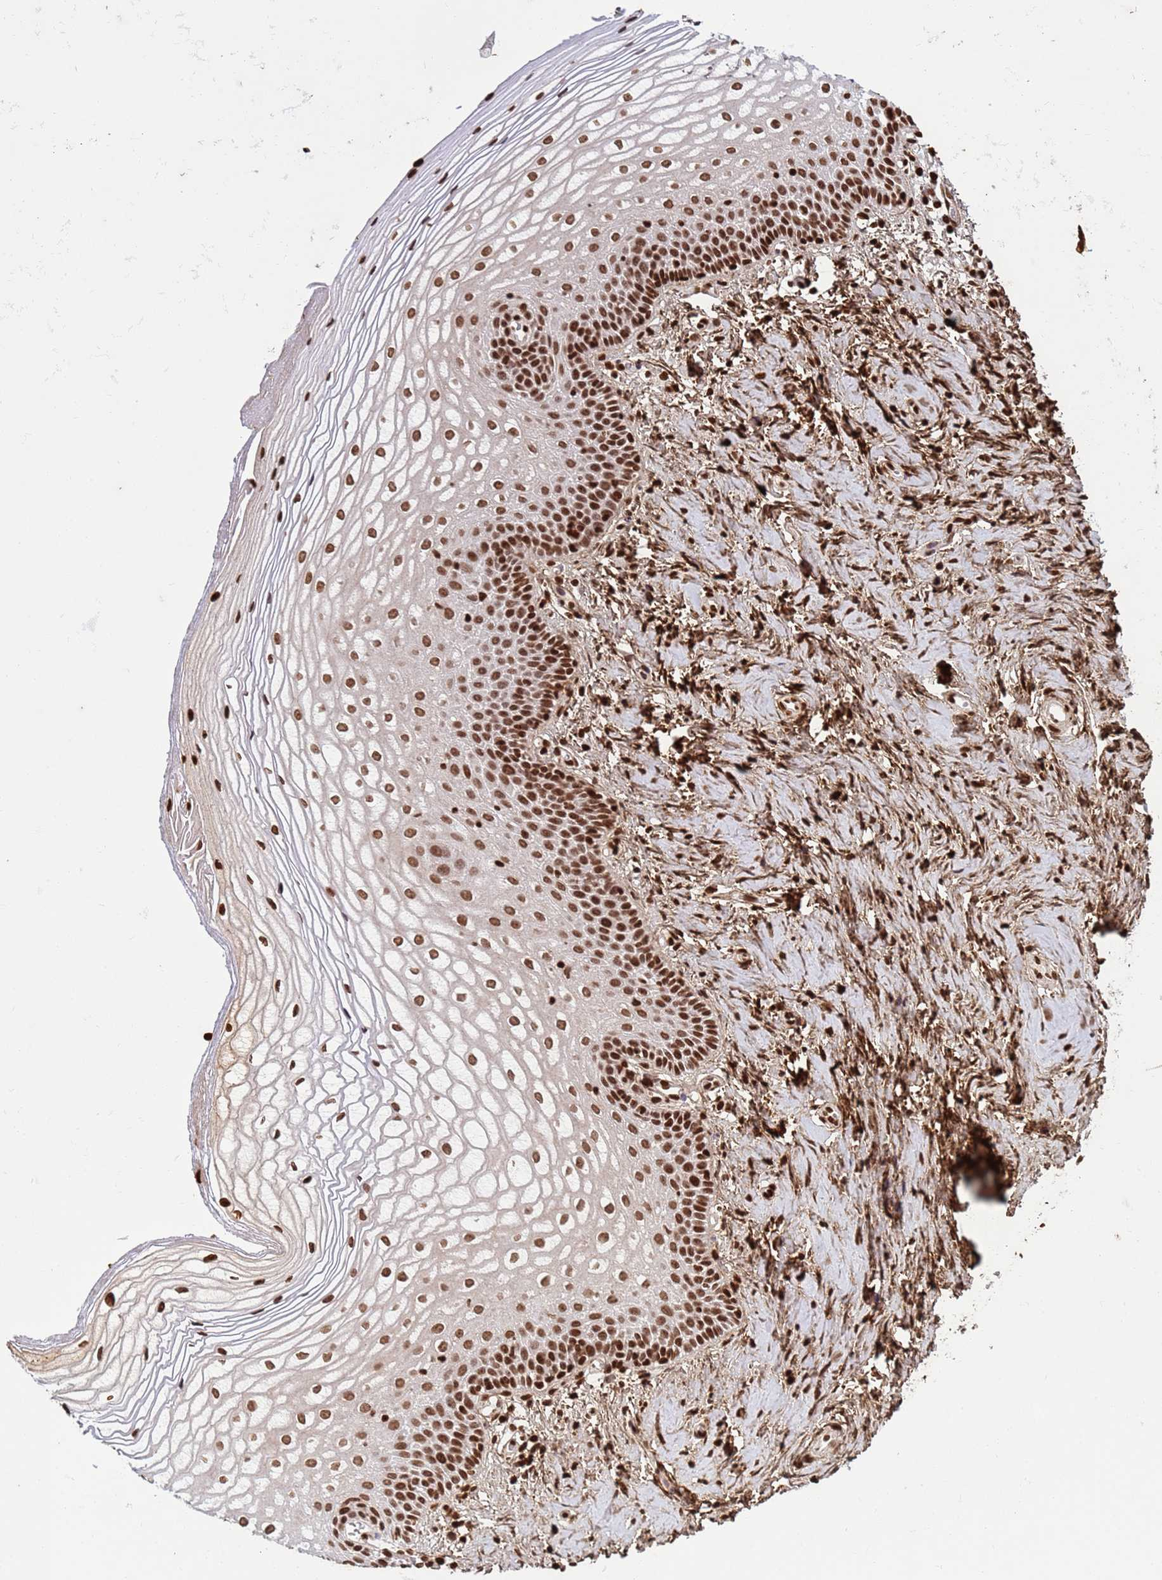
{"staining": {"intensity": "strong", "quantity": ">75%", "location": "nuclear"}, "tissue": "vagina", "cell_type": "Squamous epithelial cells", "image_type": "normal", "snomed": [{"axis": "morphology", "description": "Normal tissue, NOS"}, {"axis": "topography", "description": "Vagina"}], "caption": "Human vagina stained with a brown dye shows strong nuclear positive positivity in about >75% of squamous epithelial cells.", "gene": "H3", "patient": {"sex": "female", "age": 56}}